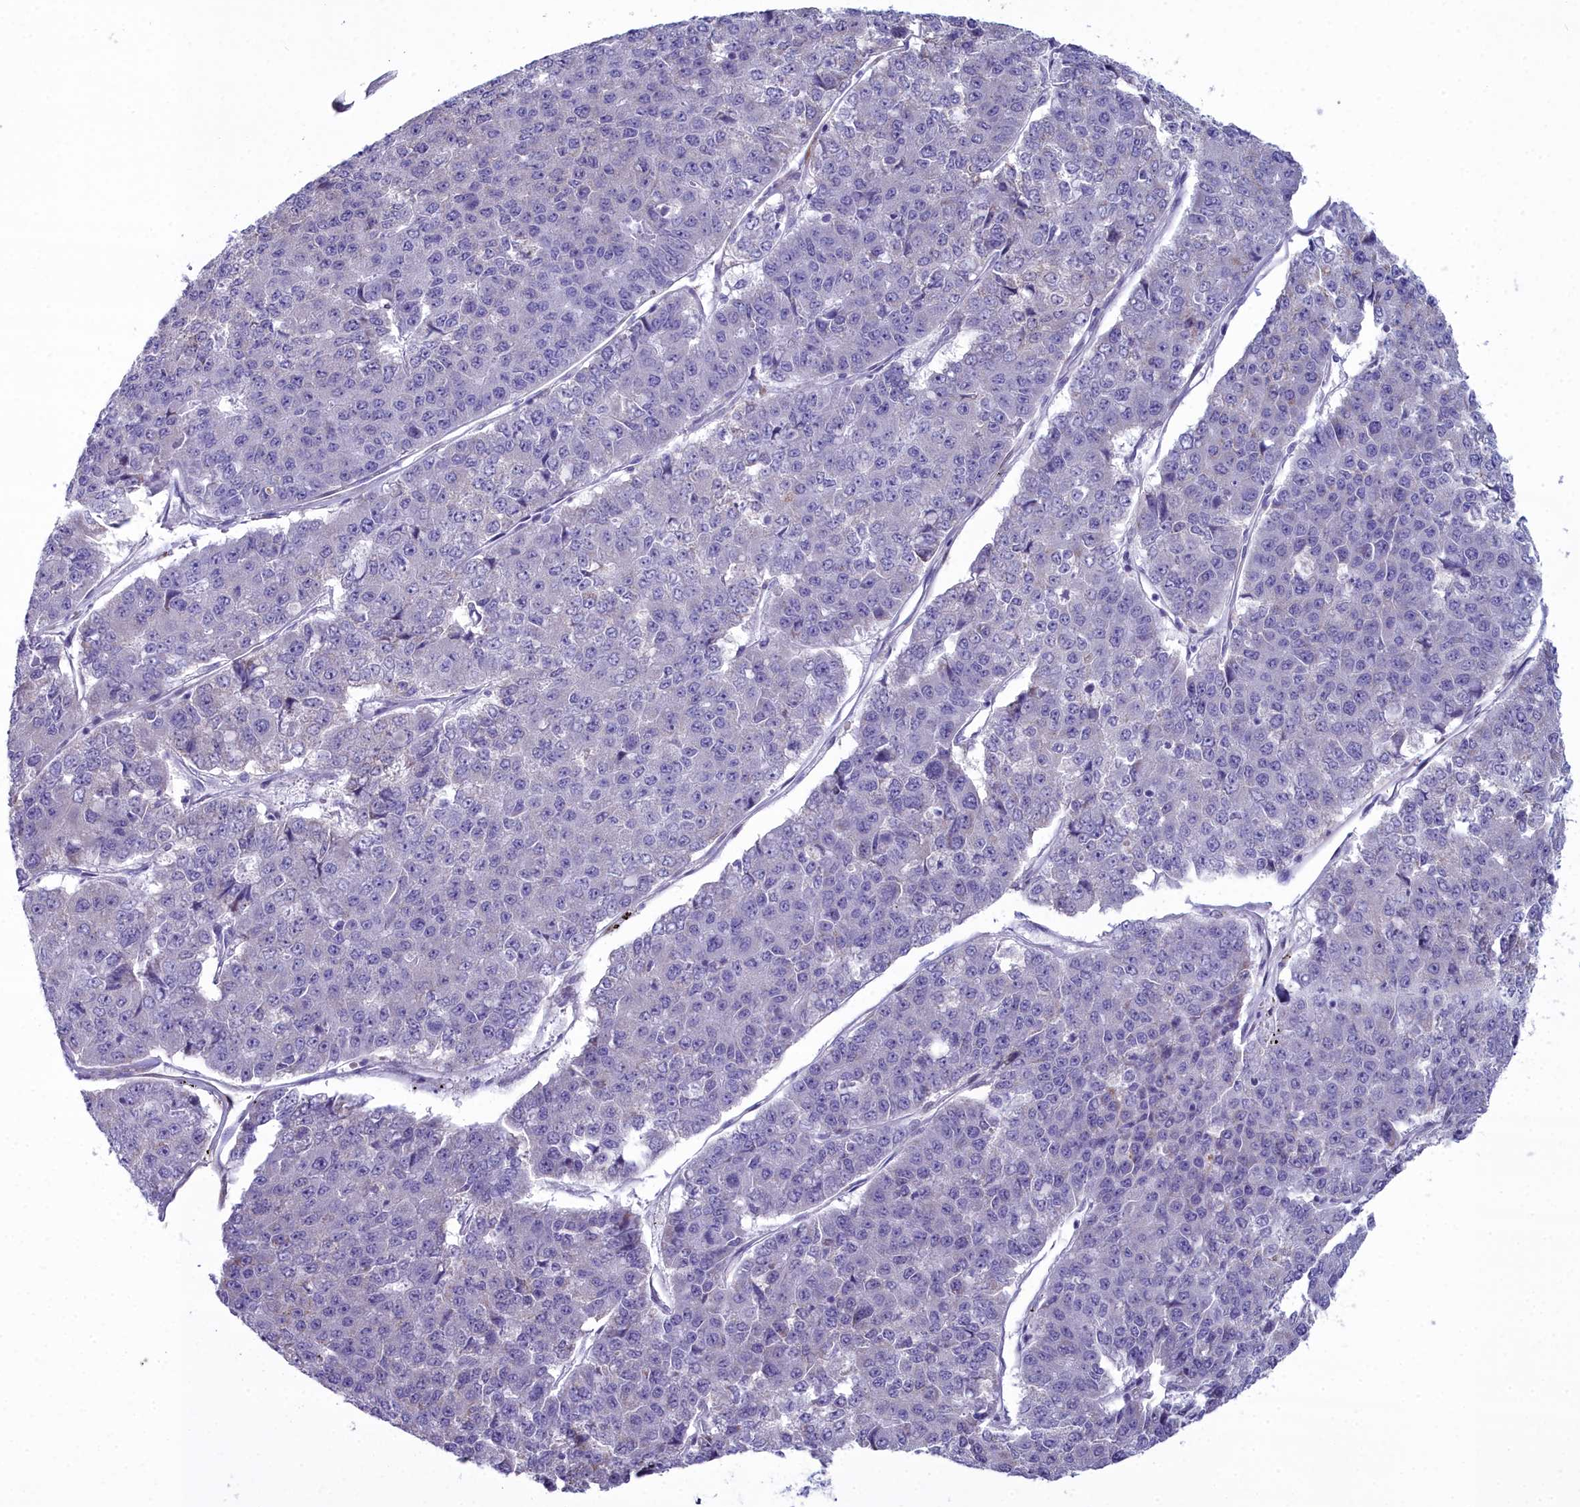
{"staining": {"intensity": "negative", "quantity": "none", "location": "none"}, "tissue": "pancreatic cancer", "cell_type": "Tumor cells", "image_type": "cancer", "snomed": [{"axis": "morphology", "description": "Adenocarcinoma, NOS"}, {"axis": "topography", "description": "Pancreas"}], "caption": "A histopathology image of human pancreatic cancer is negative for staining in tumor cells. (Immunohistochemistry (ihc), brightfield microscopy, high magnification).", "gene": "PPP1R14A", "patient": {"sex": "male", "age": 50}}